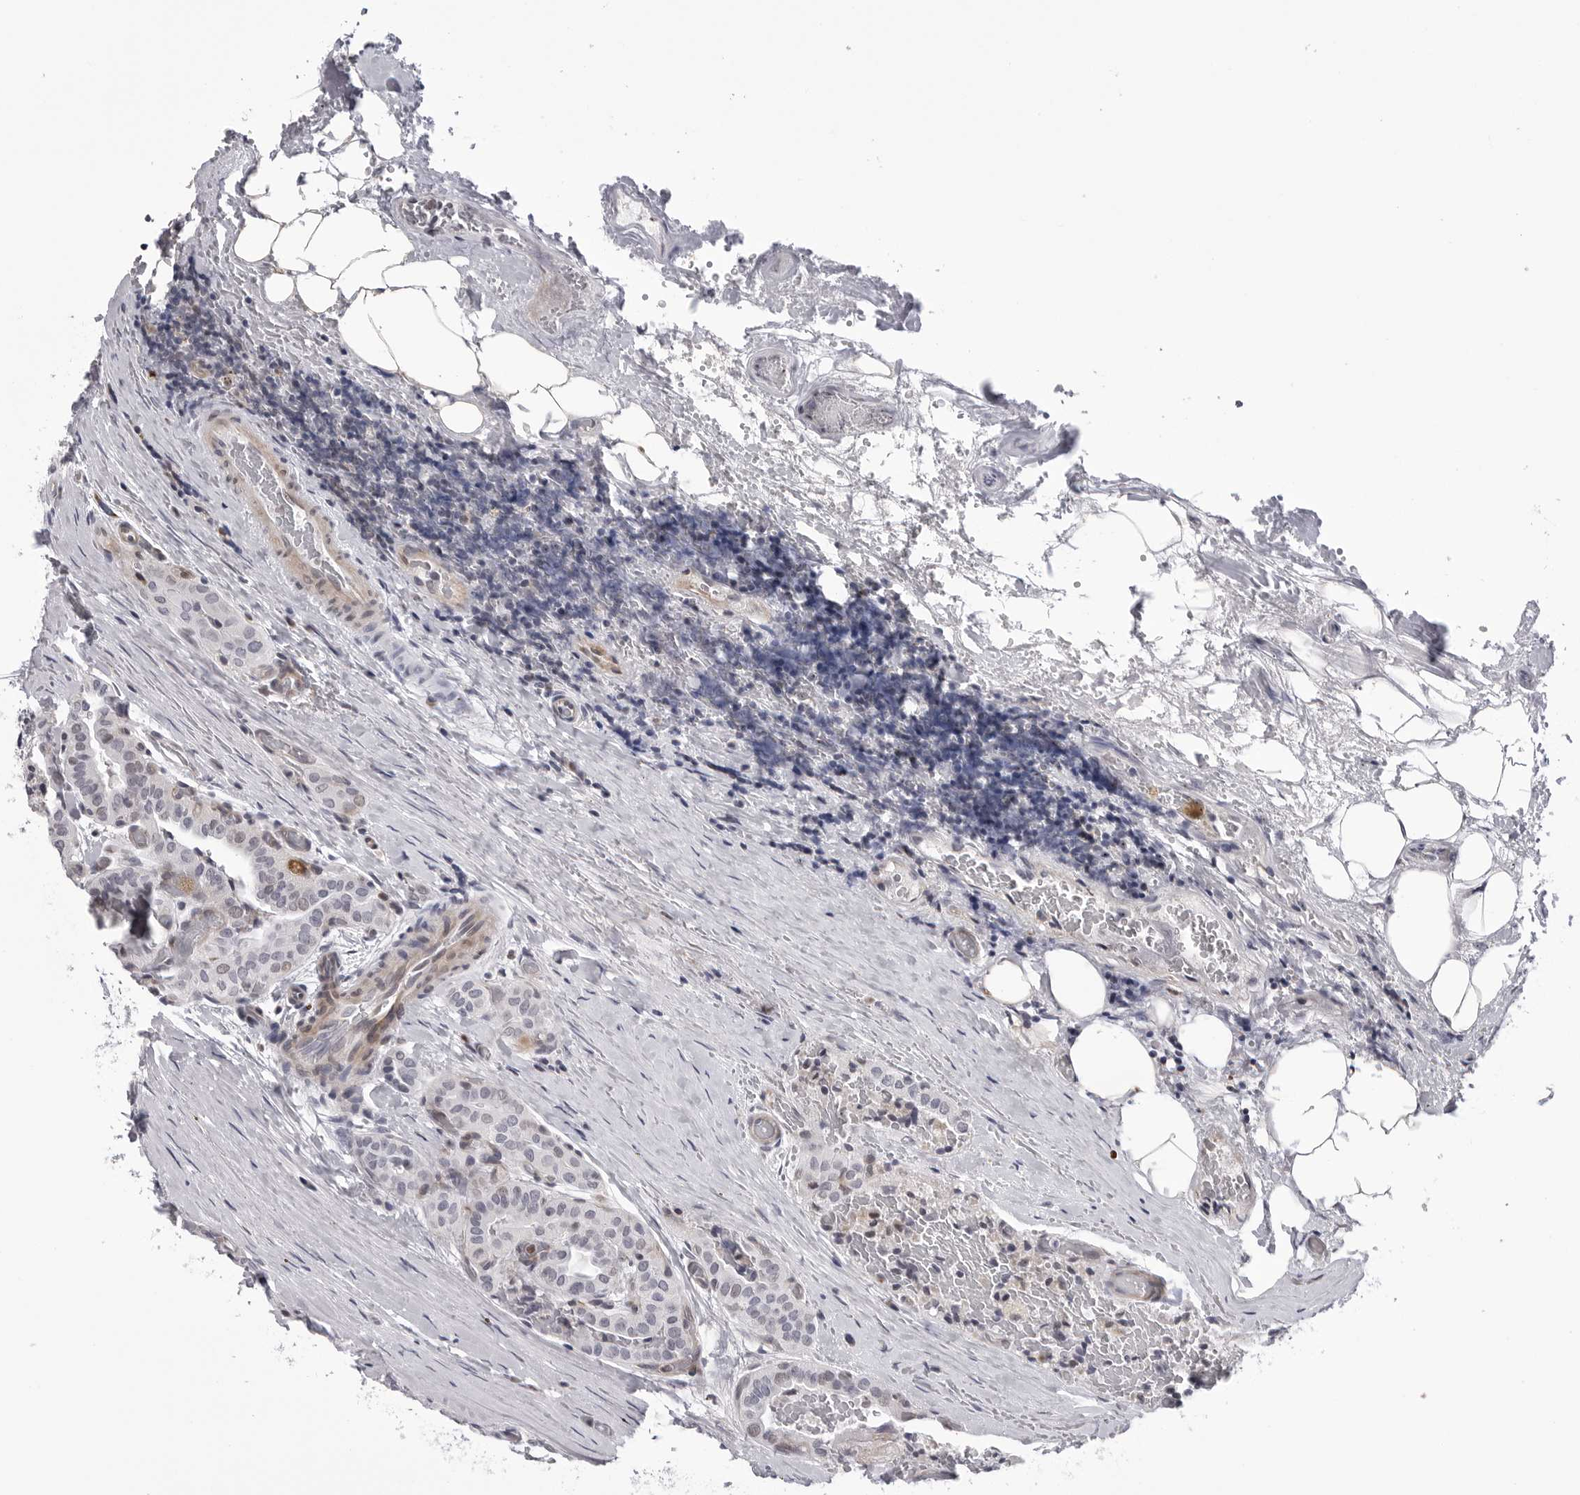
{"staining": {"intensity": "weak", "quantity": "<25%", "location": "cytoplasmic/membranous"}, "tissue": "thyroid cancer", "cell_type": "Tumor cells", "image_type": "cancer", "snomed": [{"axis": "morphology", "description": "Papillary adenocarcinoma, NOS"}, {"axis": "topography", "description": "Thyroid gland"}], "caption": "Micrograph shows no protein staining in tumor cells of papillary adenocarcinoma (thyroid) tissue.", "gene": "CDK20", "patient": {"sex": "male", "age": 77}}